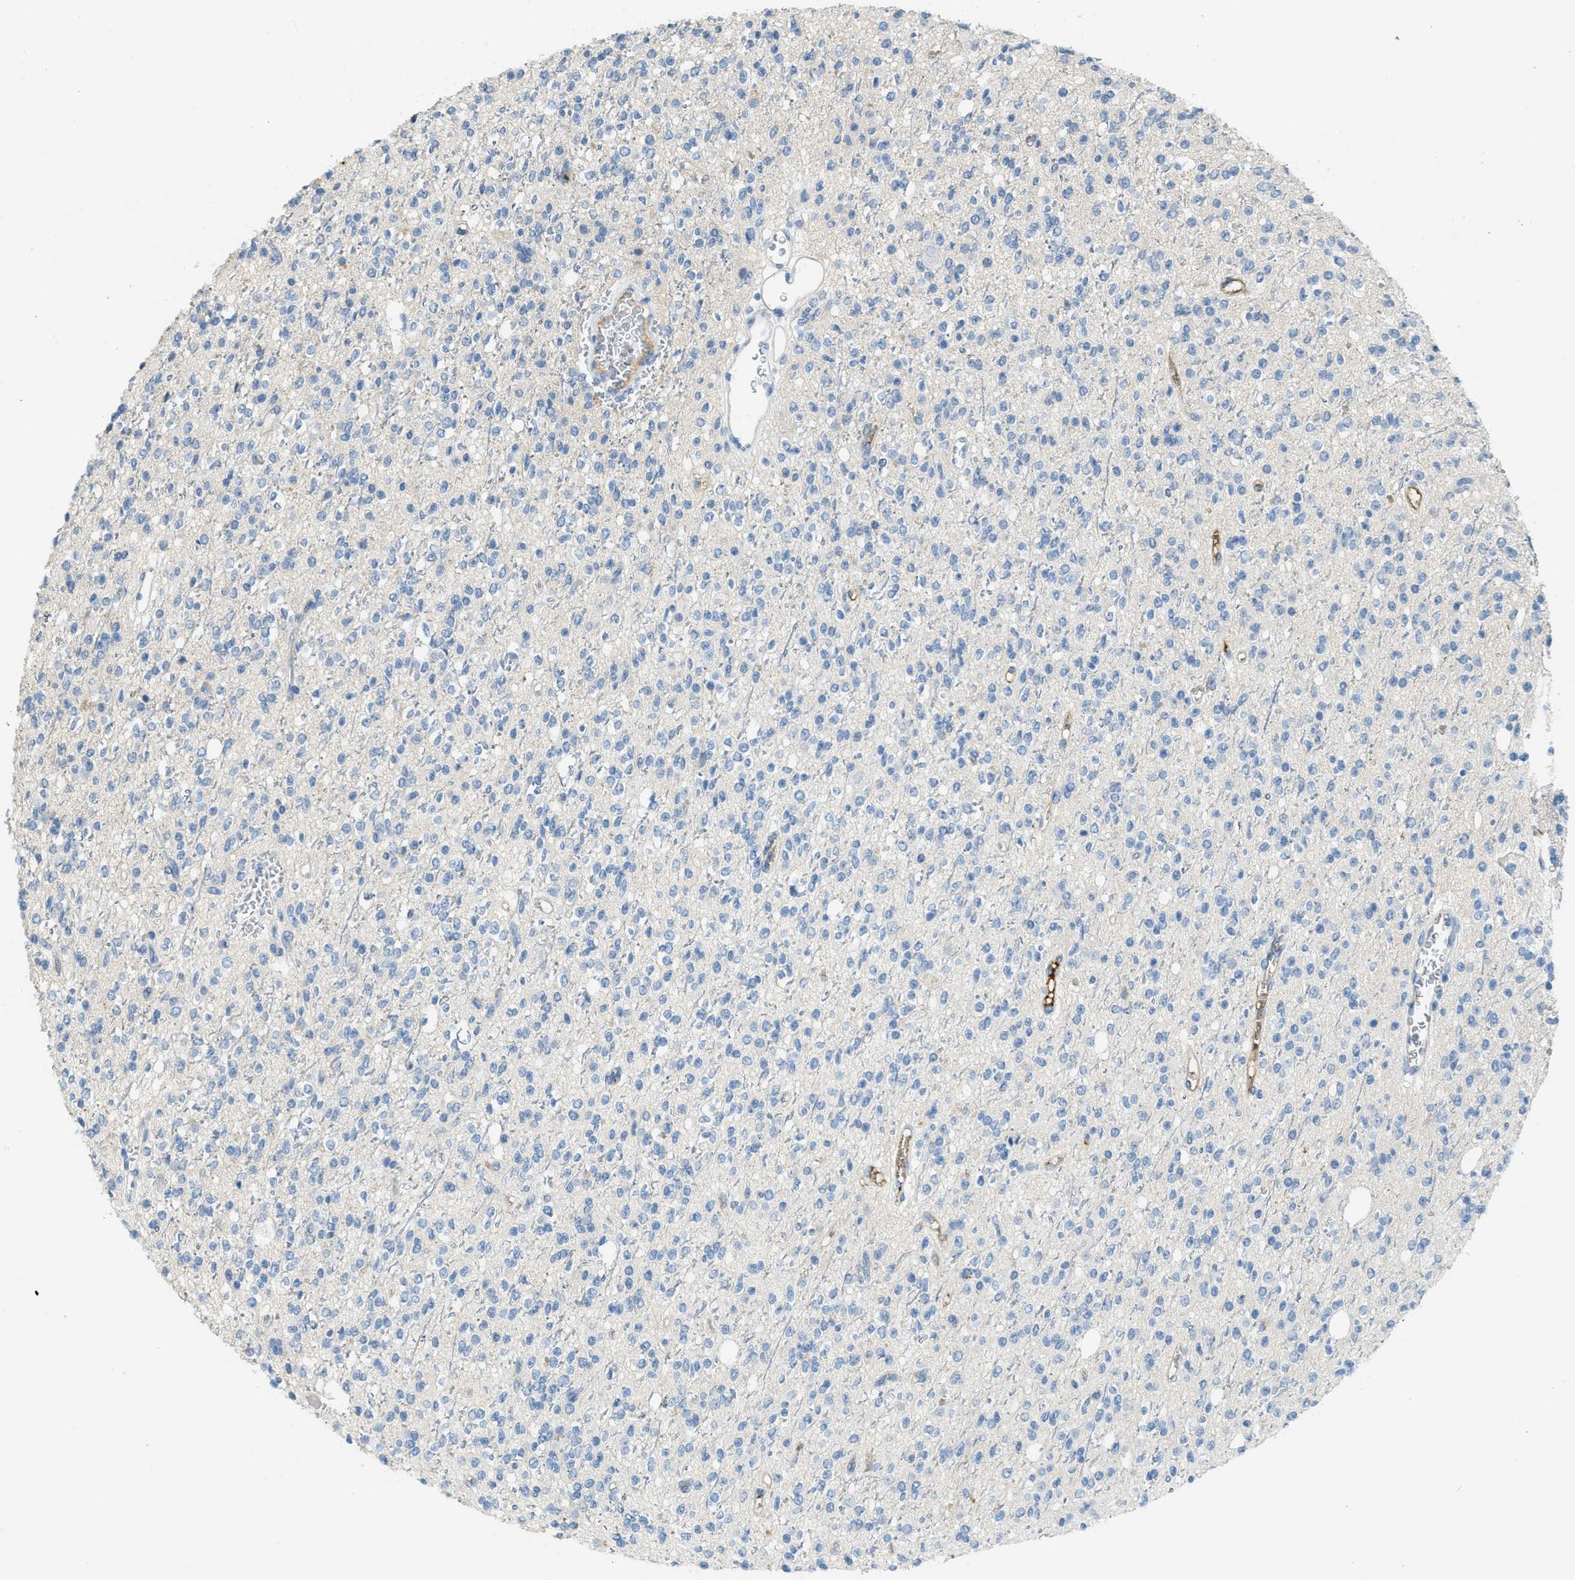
{"staining": {"intensity": "negative", "quantity": "none", "location": "none"}, "tissue": "glioma", "cell_type": "Tumor cells", "image_type": "cancer", "snomed": [{"axis": "morphology", "description": "Glioma, malignant, High grade"}, {"axis": "topography", "description": "Brain"}], "caption": "Tumor cells are negative for protein expression in human malignant high-grade glioma. Nuclei are stained in blue.", "gene": "PRTN3", "patient": {"sex": "male", "age": 34}}